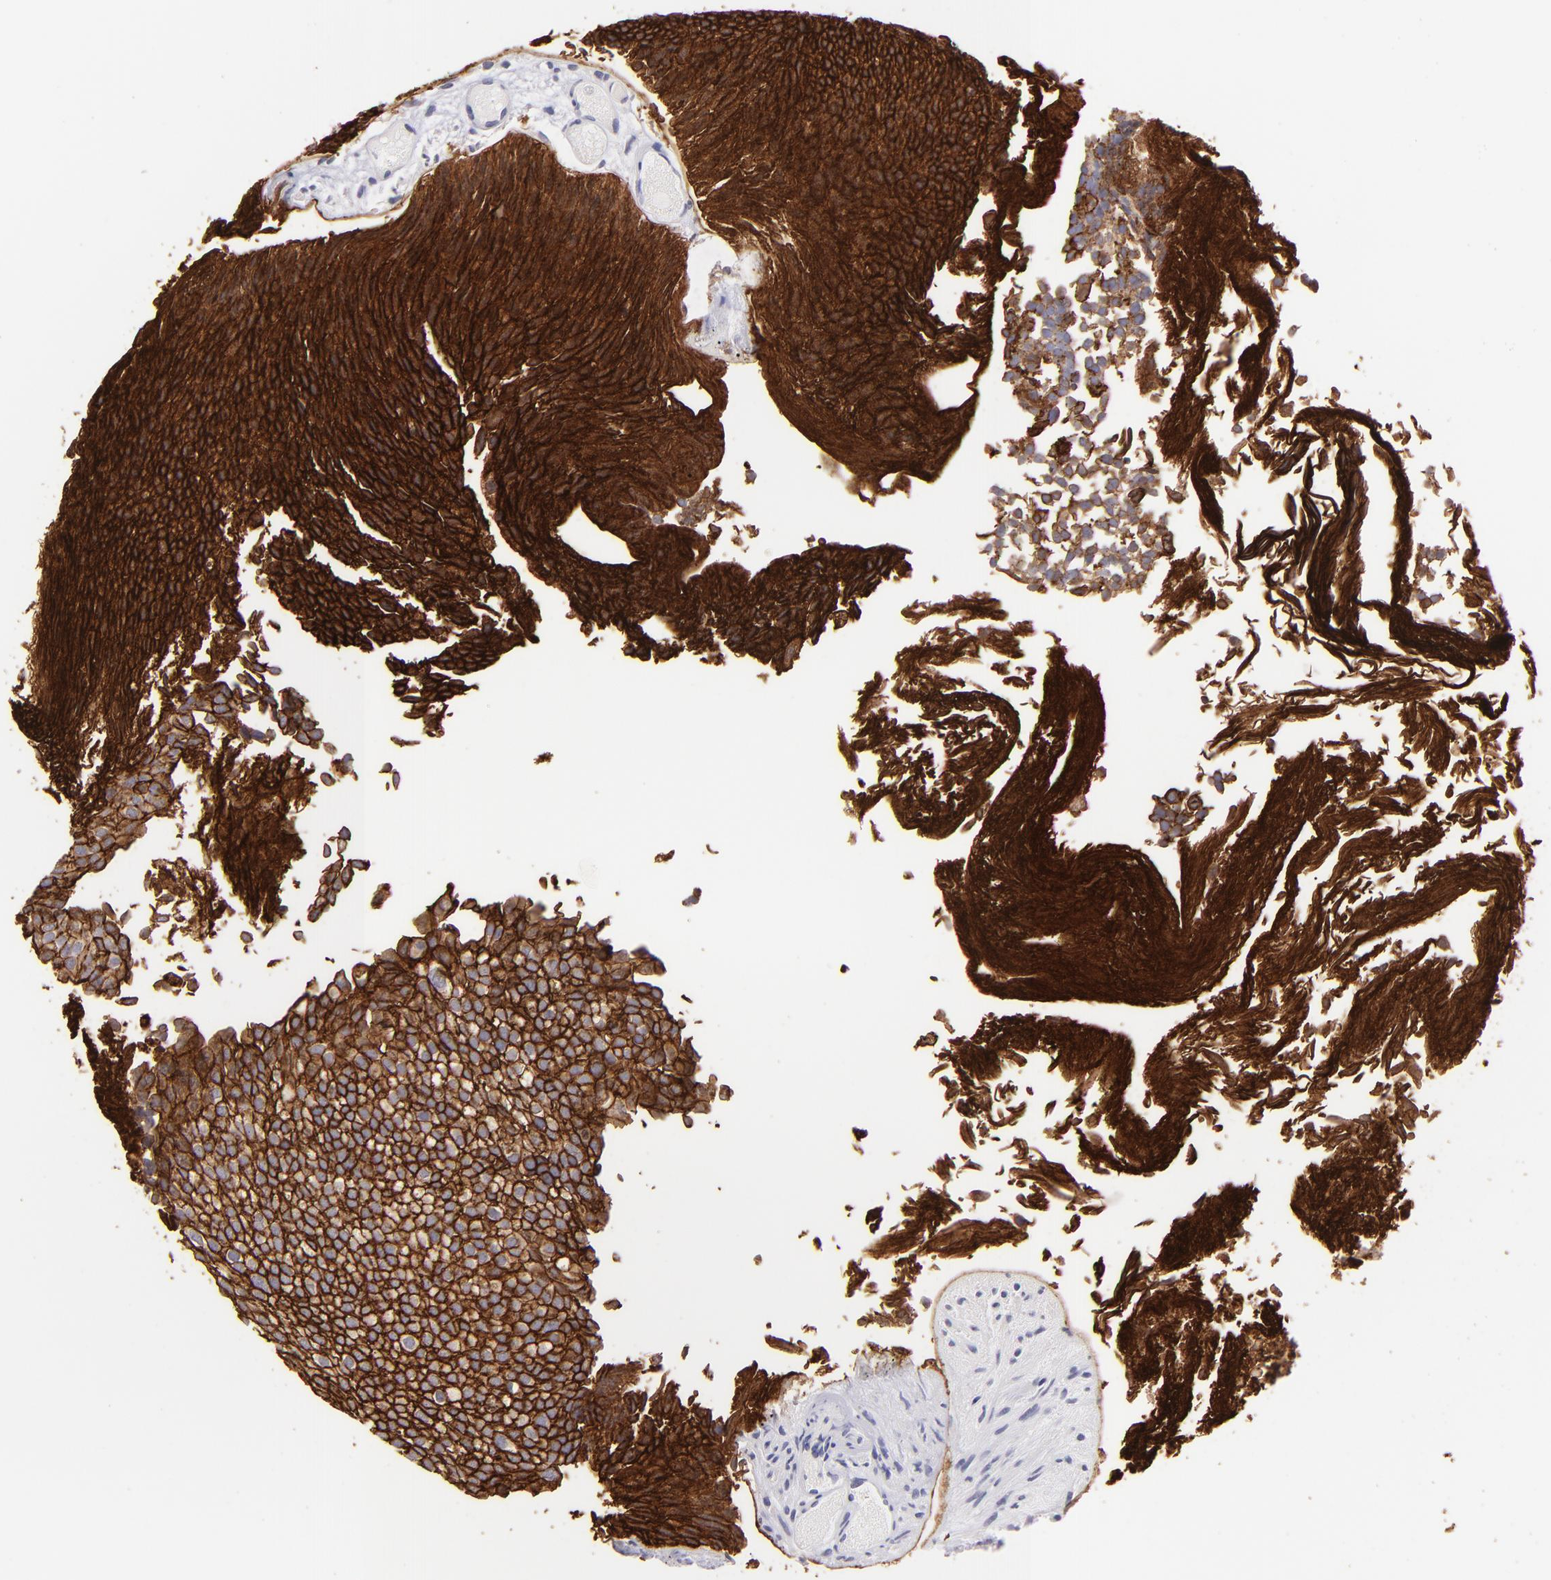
{"staining": {"intensity": "strong", "quantity": ">75%", "location": "cytoplasmic/membranous"}, "tissue": "urothelial cancer", "cell_type": "Tumor cells", "image_type": "cancer", "snomed": [{"axis": "morphology", "description": "Urothelial carcinoma, Low grade"}, {"axis": "topography", "description": "Urinary bladder"}], "caption": "Urothelial carcinoma (low-grade) stained for a protein (brown) reveals strong cytoplasmic/membranous positive staining in approximately >75% of tumor cells.", "gene": "CLDN4", "patient": {"sex": "male", "age": 84}}